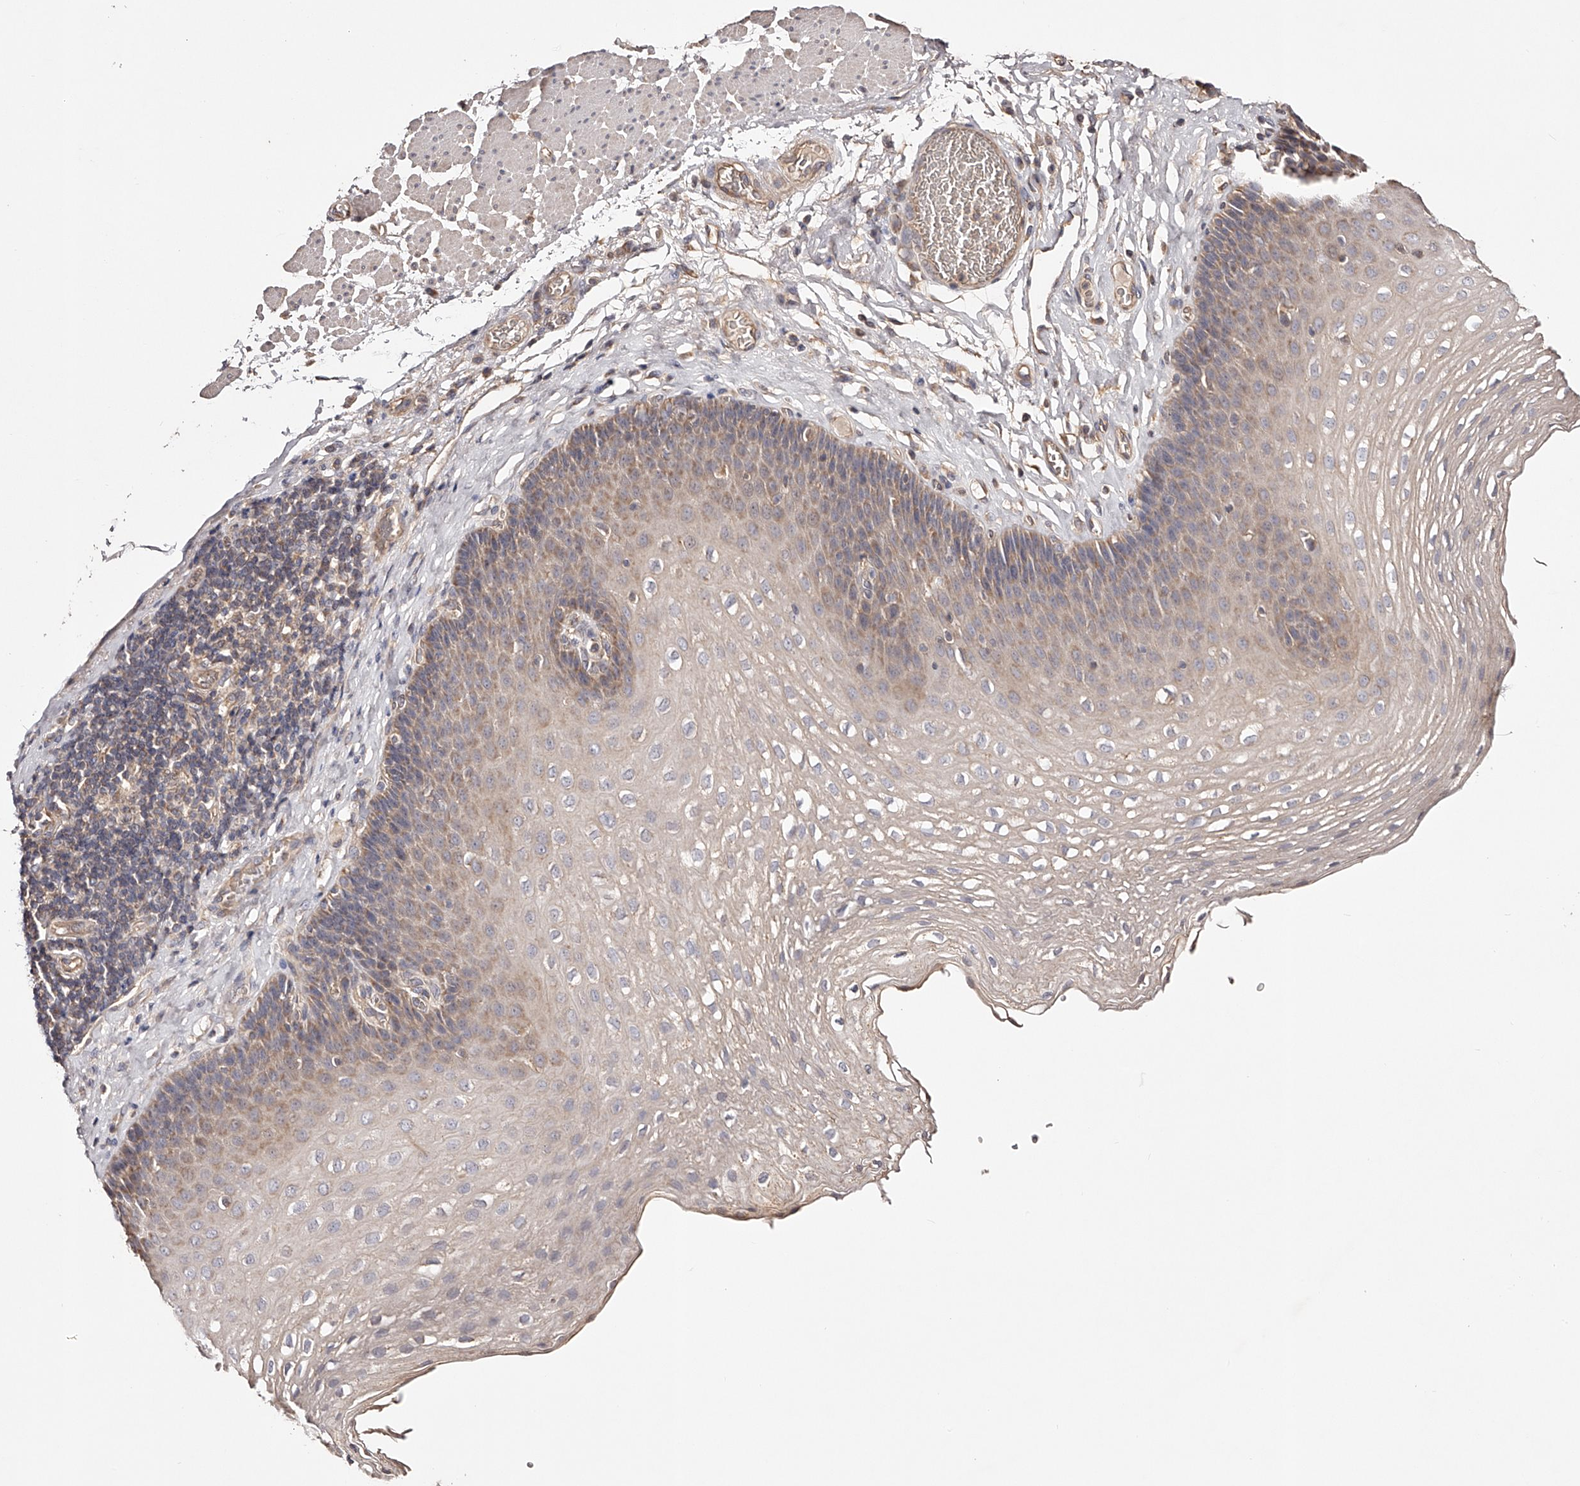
{"staining": {"intensity": "weak", "quantity": "<25%", "location": "cytoplasmic/membranous"}, "tissue": "esophagus", "cell_type": "Squamous epithelial cells", "image_type": "normal", "snomed": [{"axis": "morphology", "description": "Normal tissue, NOS"}, {"axis": "topography", "description": "Esophagus"}], "caption": "This is a image of immunohistochemistry (IHC) staining of unremarkable esophagus, which shows no expression in squamous epithelial cells. (Stains: DAB immunohistochemistry (IHC) with hematoxylin counter stain, Microscopy: brightfield microscopy at high magnification).", "gene": "USP21", "patient": {"sex": "female", "age": 66}}